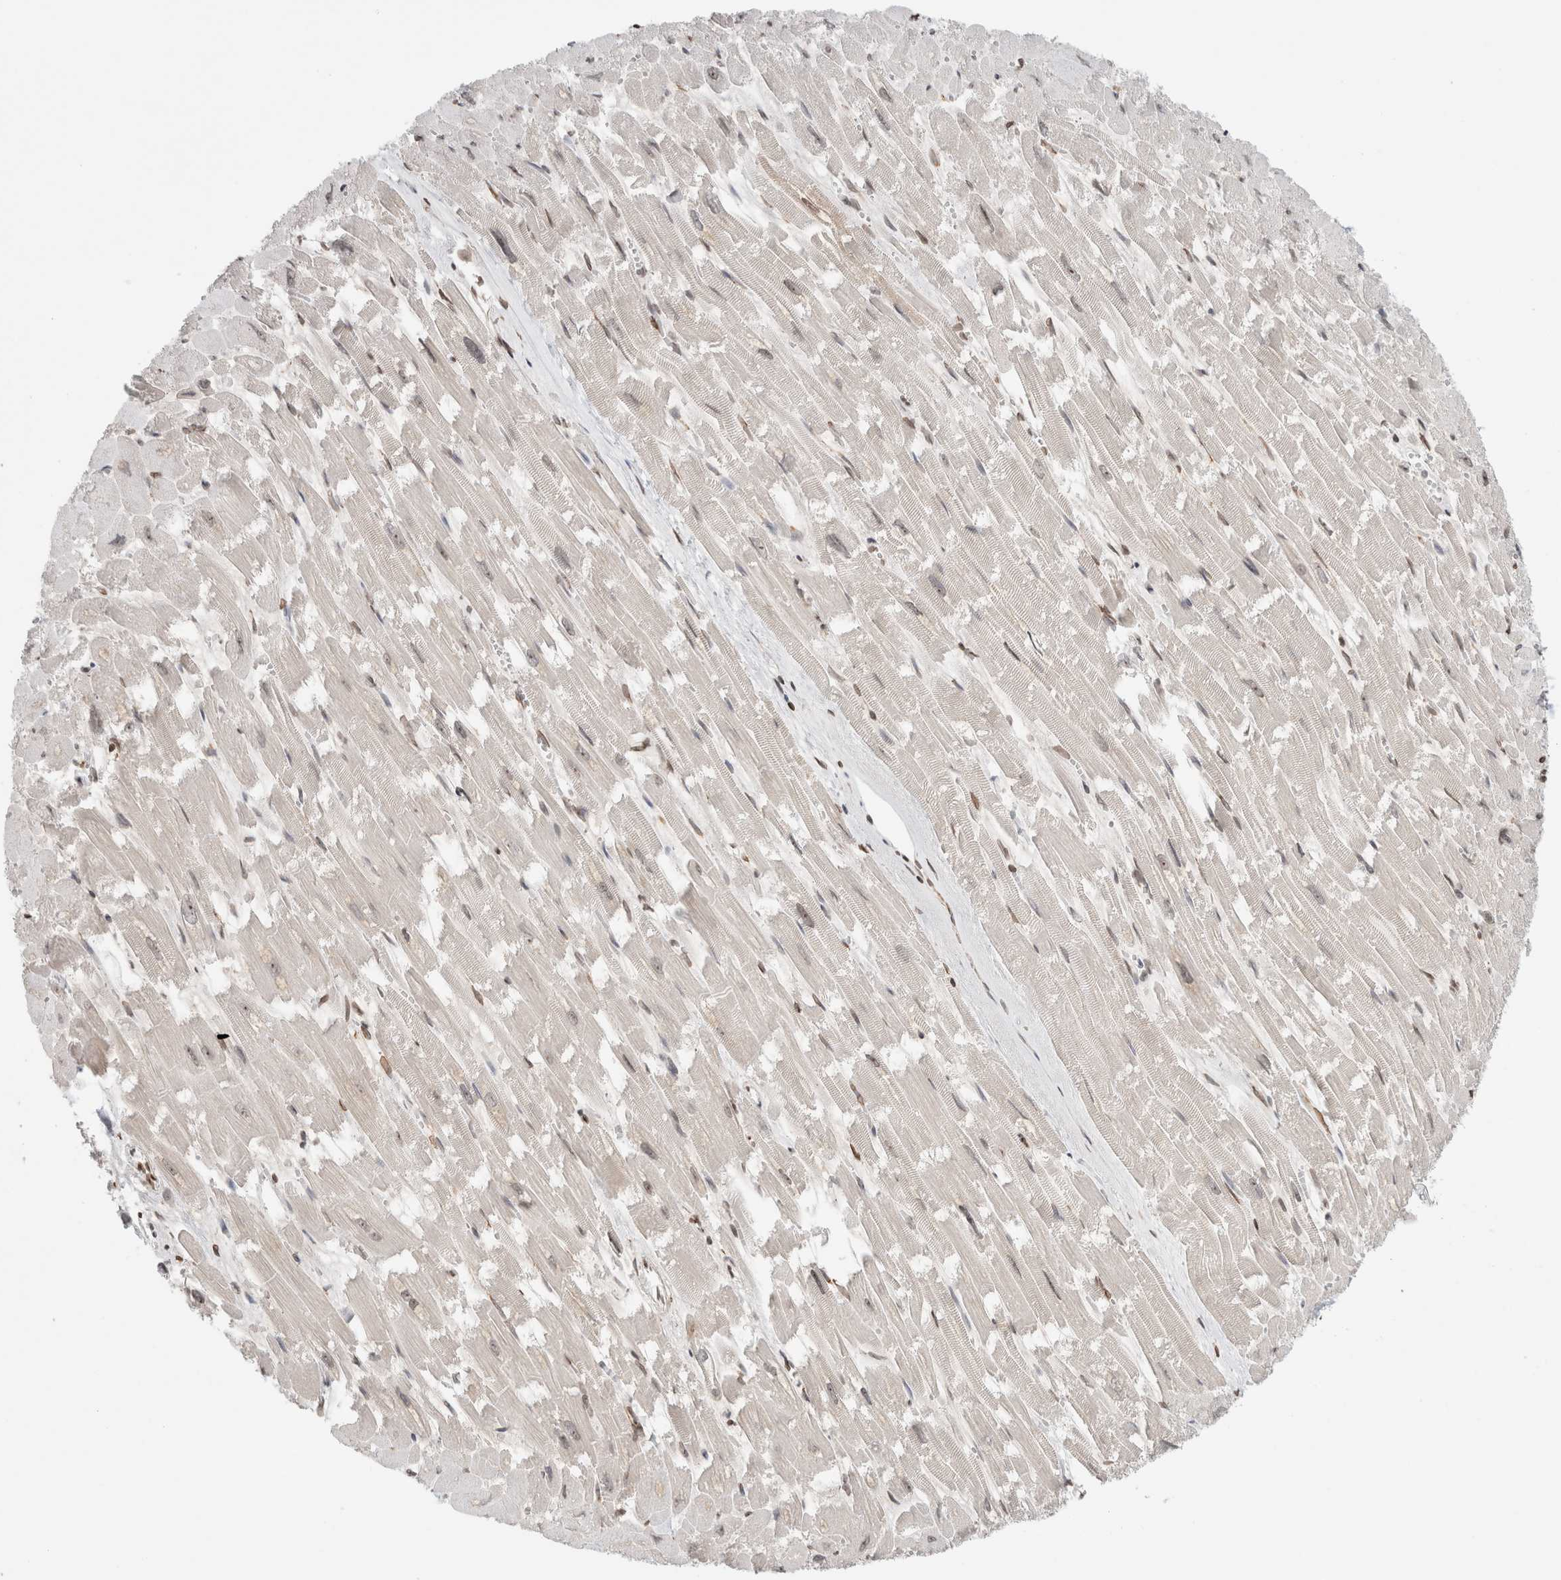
{"staining": {"intensity": "weak", "quantity": "<25%", "location": "nuclear"}, "tissue": "heart muscle", "cell_type": "Cardiomyocytes", "image_type": "normal", "snomed": [{"axis": "morphology", "description": "Normal tissue, NOS"}, {"axis": "topography", "description": "Heart"}], "caption": "IHC image of normal heart muscle: human heart muscle stained with DAB (3,3'-diaminobenzidine) exhibits no significant protein staining in cardiomyocytes.", "gene": "RBMX2", "patient": {"sex": "male", "age": 54}}